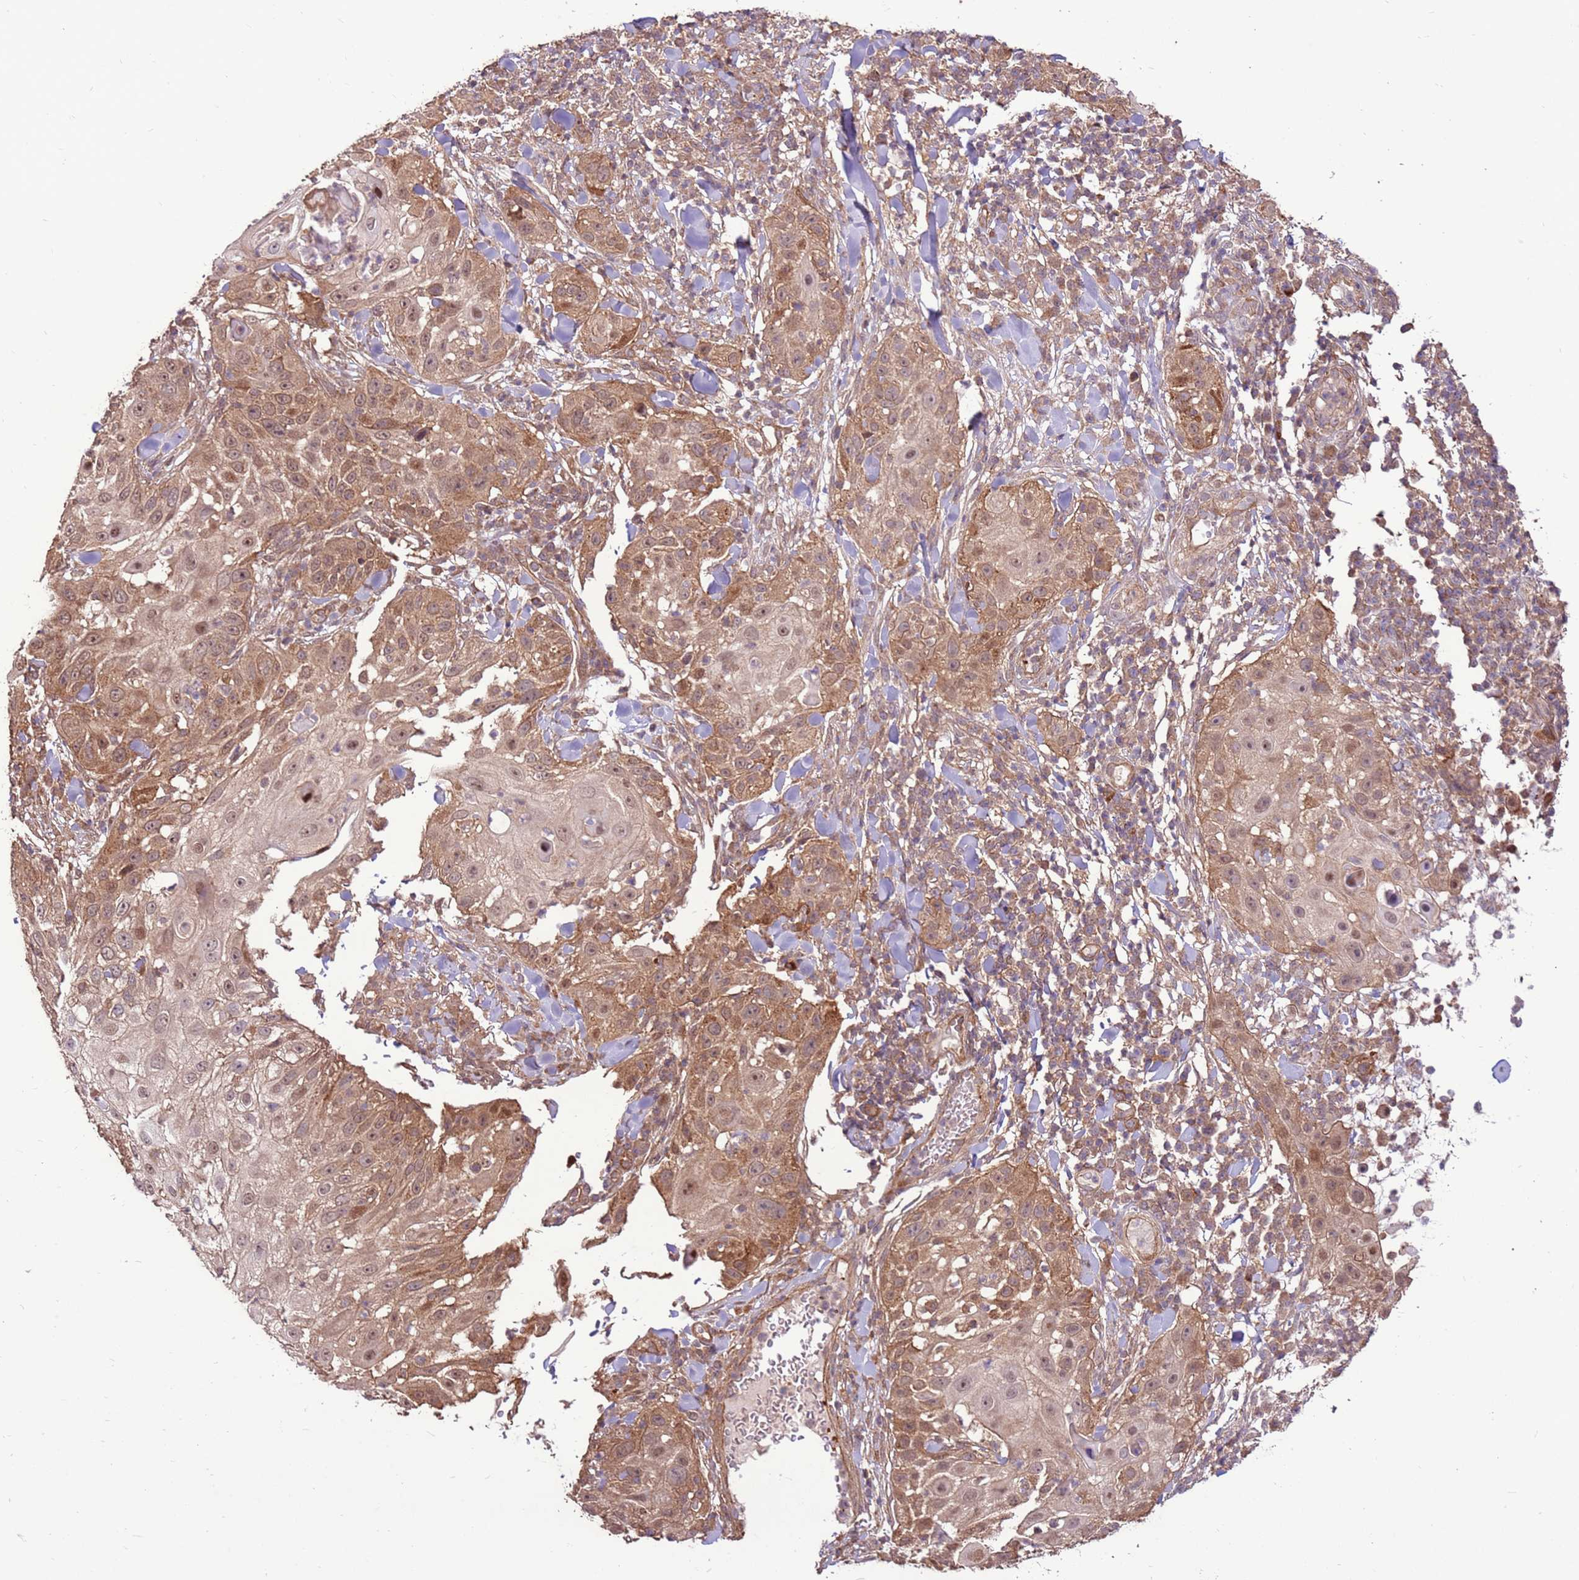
{"staining": {"intensity": "moderate", "quantity": "25%-75%", "location": "cytoplasmic/membranous,nuclear"}, "tissue": "skin cancer", "cell_type": "Tumor cells", "image_type": "cancer", "snomed": [{"axis": "morphology", "description": "Squamous cell carcinoma, NOS"}, {"axis": "topography", "description": "Skin"}], "caption": "The image demonstrates a brown stain indicating the presence of a protein in the cytoplasmic/membranous and nuclear of tumor cells in skin squamous cell carcinoma. The staining is performed using DAB brown chromogen to label protein expression. The nuclei are counter-stained blue using hematoxylin.", "gene": "CCDC112", "patient": {"sex": "female", "age": 44}}